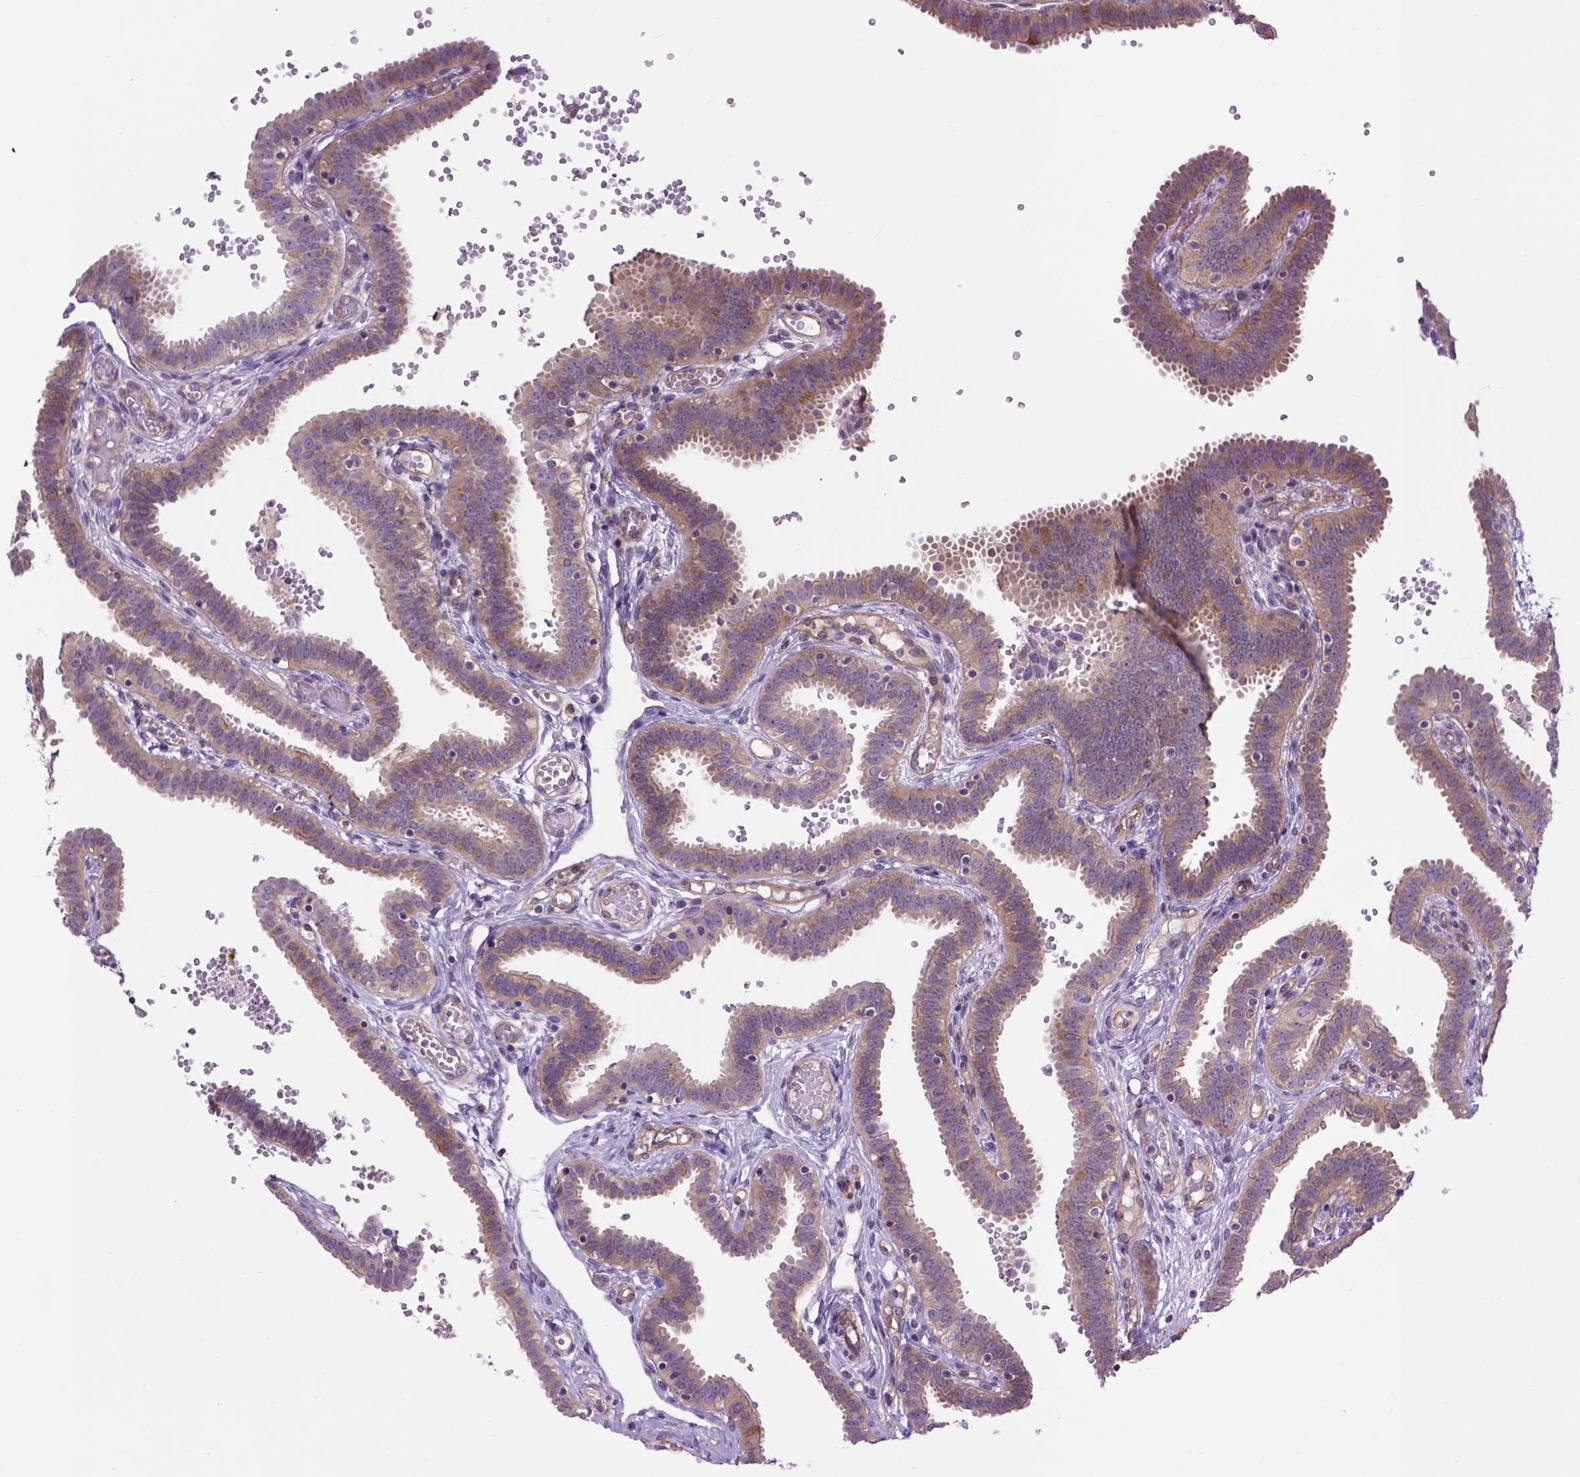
{"staining": {"intensity": "moderate", "quantity": ">75%", "location": "cytoplasmic/membranous"}, "tissue": "fallopian tube", "cell_type": "Glandular cells", "image_type": "normal", "snomed": [{"axis": "morphology", "description": "Normal tissue, NOS"}, {"axis": "topography", "description": "Fallopian tube"}], "caption": "The image displays a brown stain indicating the presence of a protein in the cytoplasmic/membranous of glandular cells in fallopian tube.", "gene": "CASKIN2", "patient": {"sex": "female", "age": 37}}